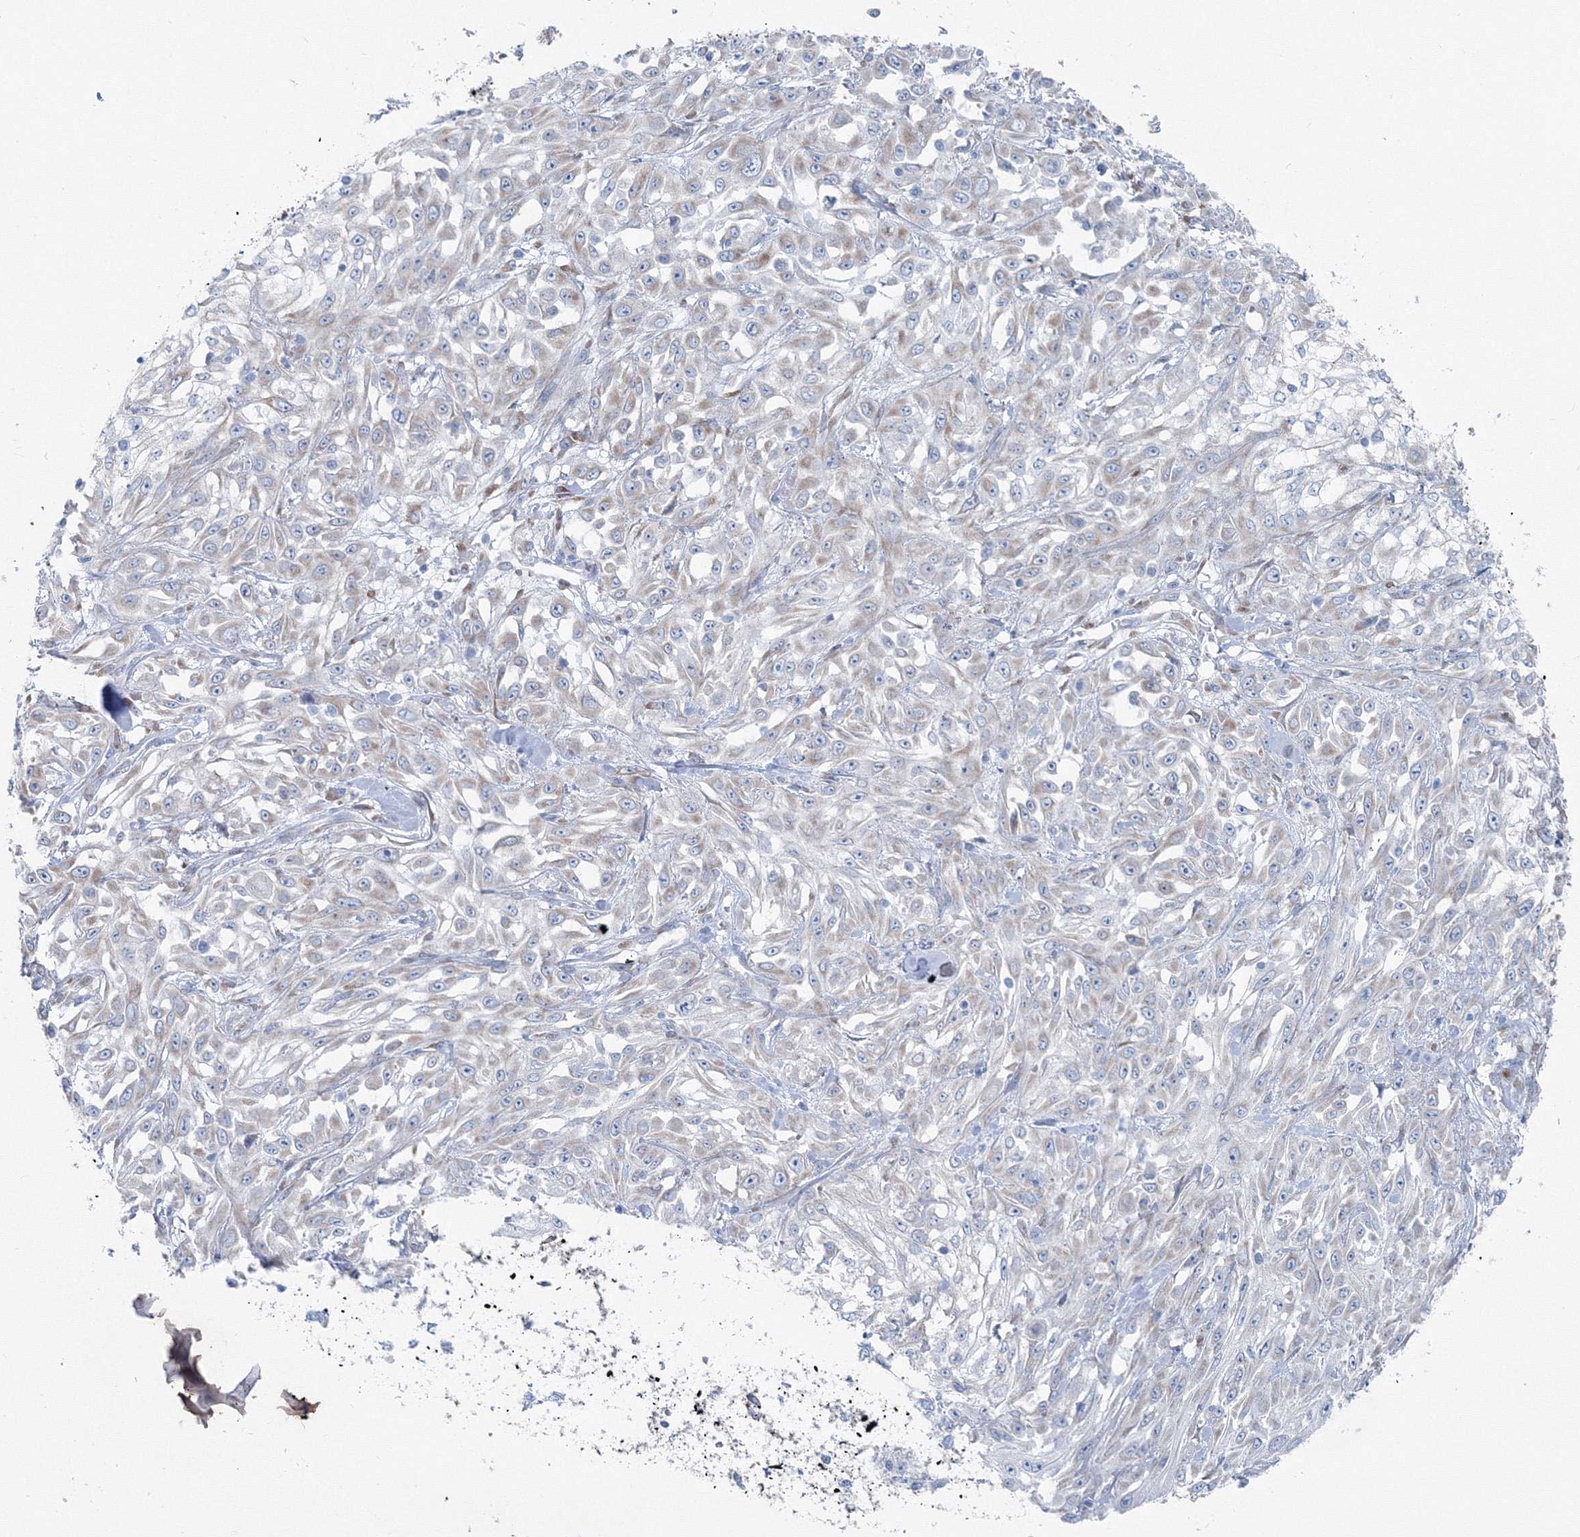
{"staining": {"intensity": "negative", "quantity": "none", "location": "none"}, "tissue": "skin cancer", "cell_type": "Tumor cells", "image_type": "cancer", "snomed": [{"axis": "morphology", "description": "Squamous cell carcinoma, NOS"}, {"axis": "morphology", "description": "Squamous cell carcinoma, metastatic, NOS"}, {"axis": "topography", "description": "Skin"}, {"axis": "topography", "description": "Lymph node"}], "caption": "Human skin cancer stained for a protein using immunohistochemistry (IHC) exhibits no expression in tumor cells.", "gene": "RCN1", "patient": {"sex": "male", "age": 75}}